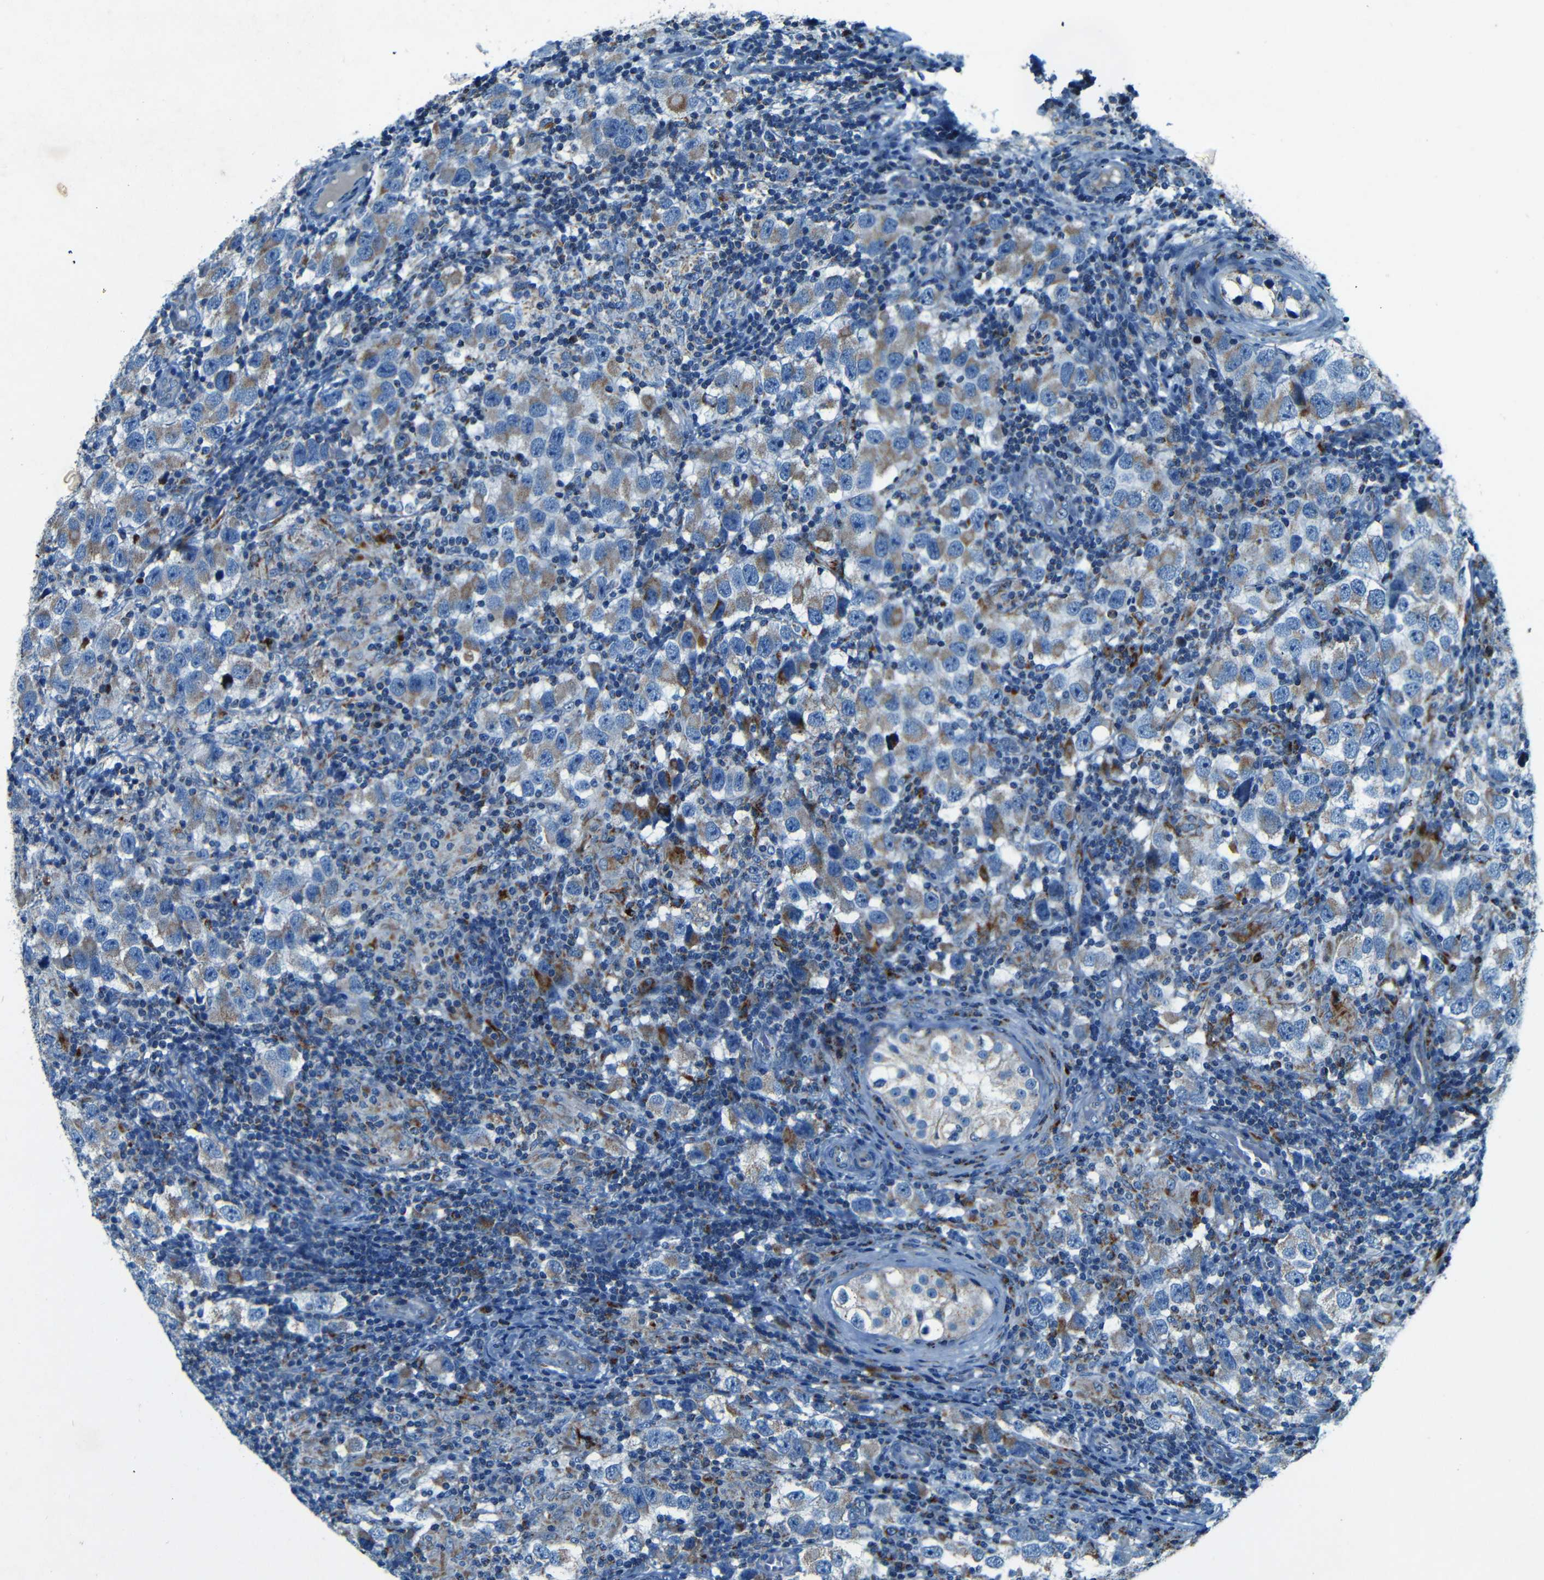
{"staining": {"intensity": "moderate", "quantity": ">75%", "location": "cytoplasmic/membranous"}, "tissue": "testis cancer", "cell_type": "Tumor cells", "image_type": "cancer", "snomed": [{"axis": "morphology", "description": "Carcinoma, Embryonal, NOS"}, {"axis": "topography", "description": "Testis"}], "caption": "This histopathology image exhibits immunohistochemistry (IHC) staining of testis cancer (embryonal carcinoma), with medium moderate cytoplasmic/membranous expression in about >75% of tumor cells.", "gene": "WSCD2", "patient": {"sex": "male", "age": 21}}